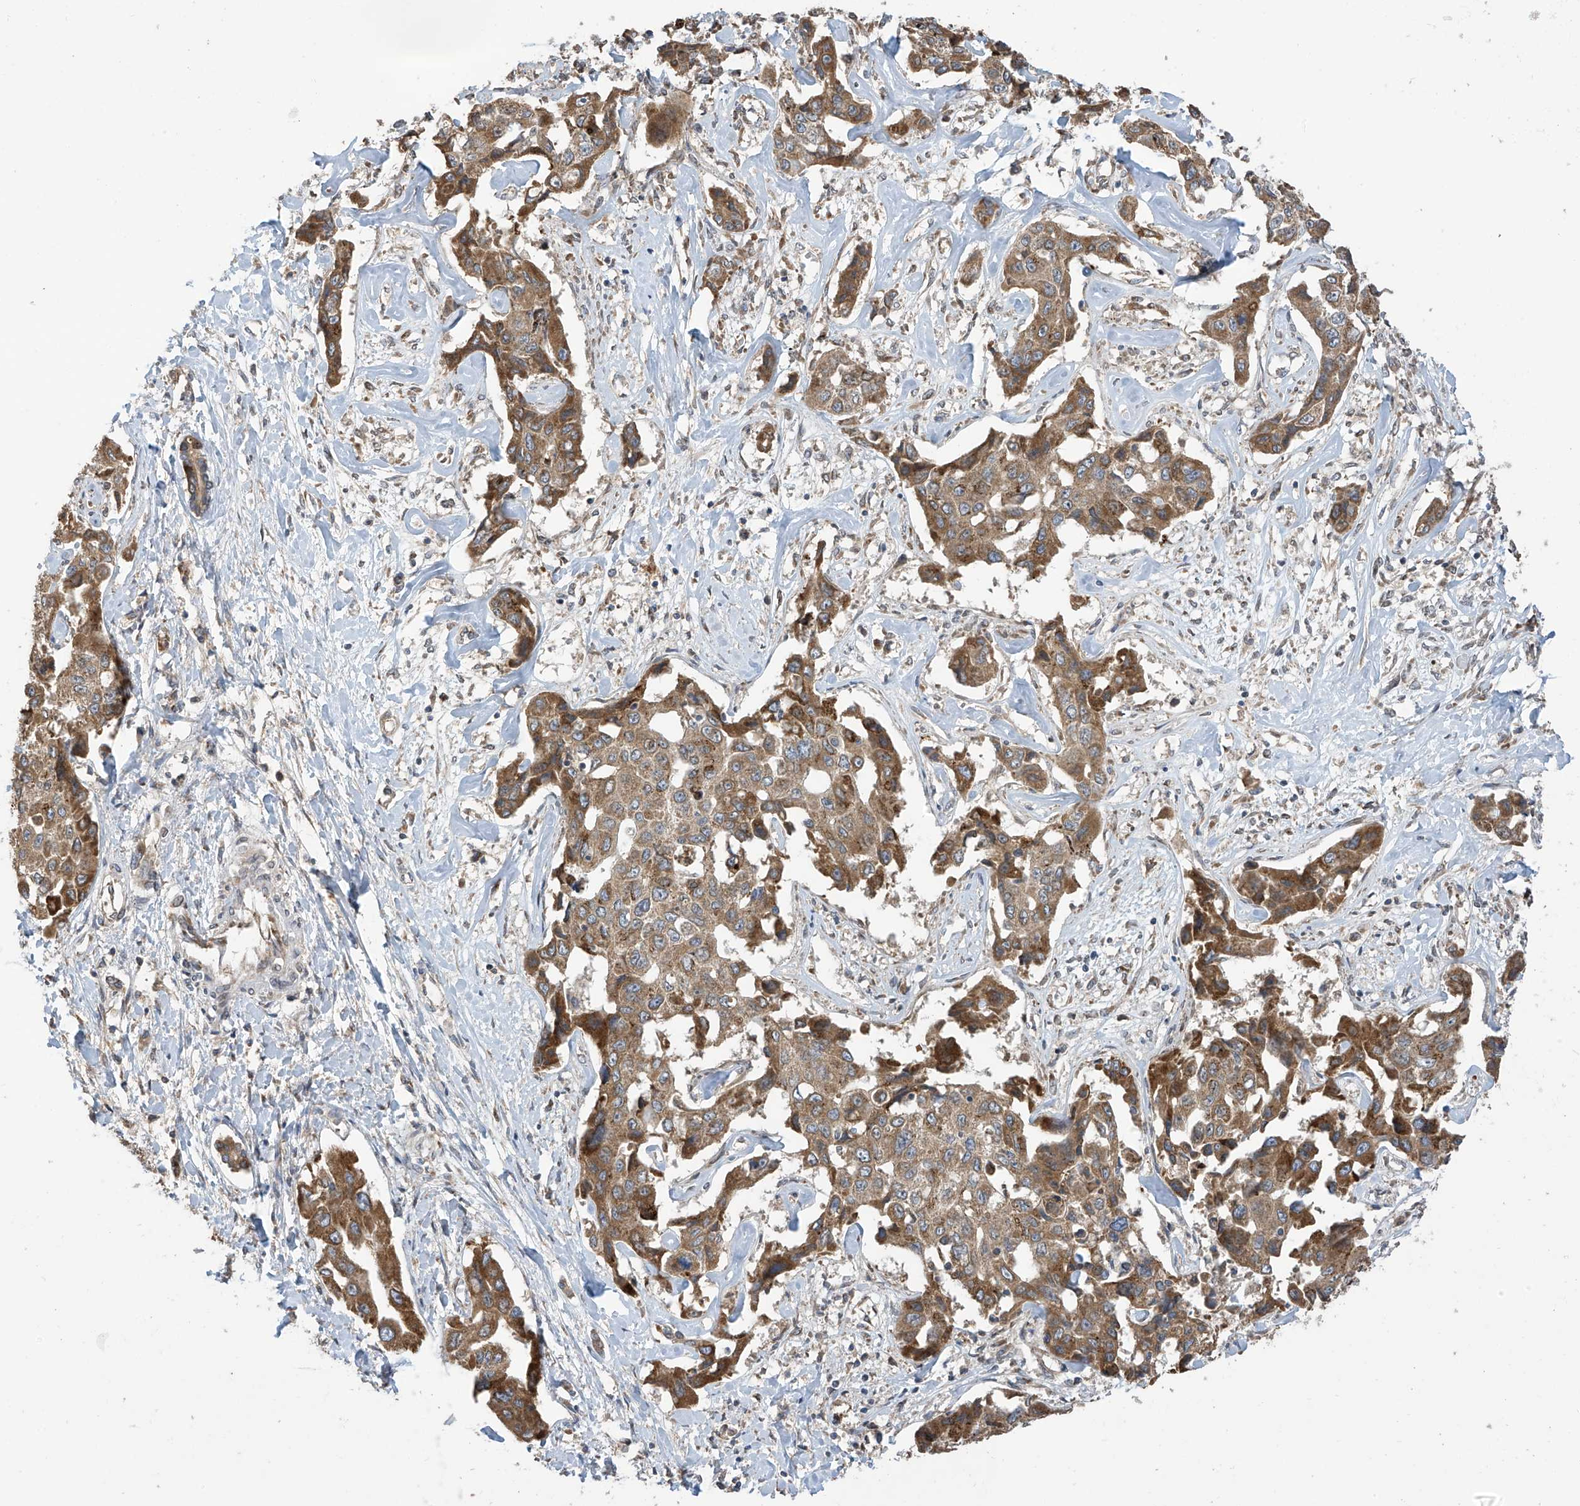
{"staining": {"intensity": "moderate", "quantity": ">75%", "location": "cytoplasmic/membranous"}, "tissue": "liver cancer", "cell_type": "Tumor cells", "image_type": "cancer", "snomed": [{"axis": "morphology", "description": "Cholangiocarcinoma"}, {"axis": "topography", "description": "Liver"}], "caption": "A micrograph of human cholangiocarcinoma (liver) stained for a protein demonstrates moderate cytoplasmic/membranous brown staining in tumor cells.", "gene": "PNPT1", "patient": {"sex": "male", "age": 59}}